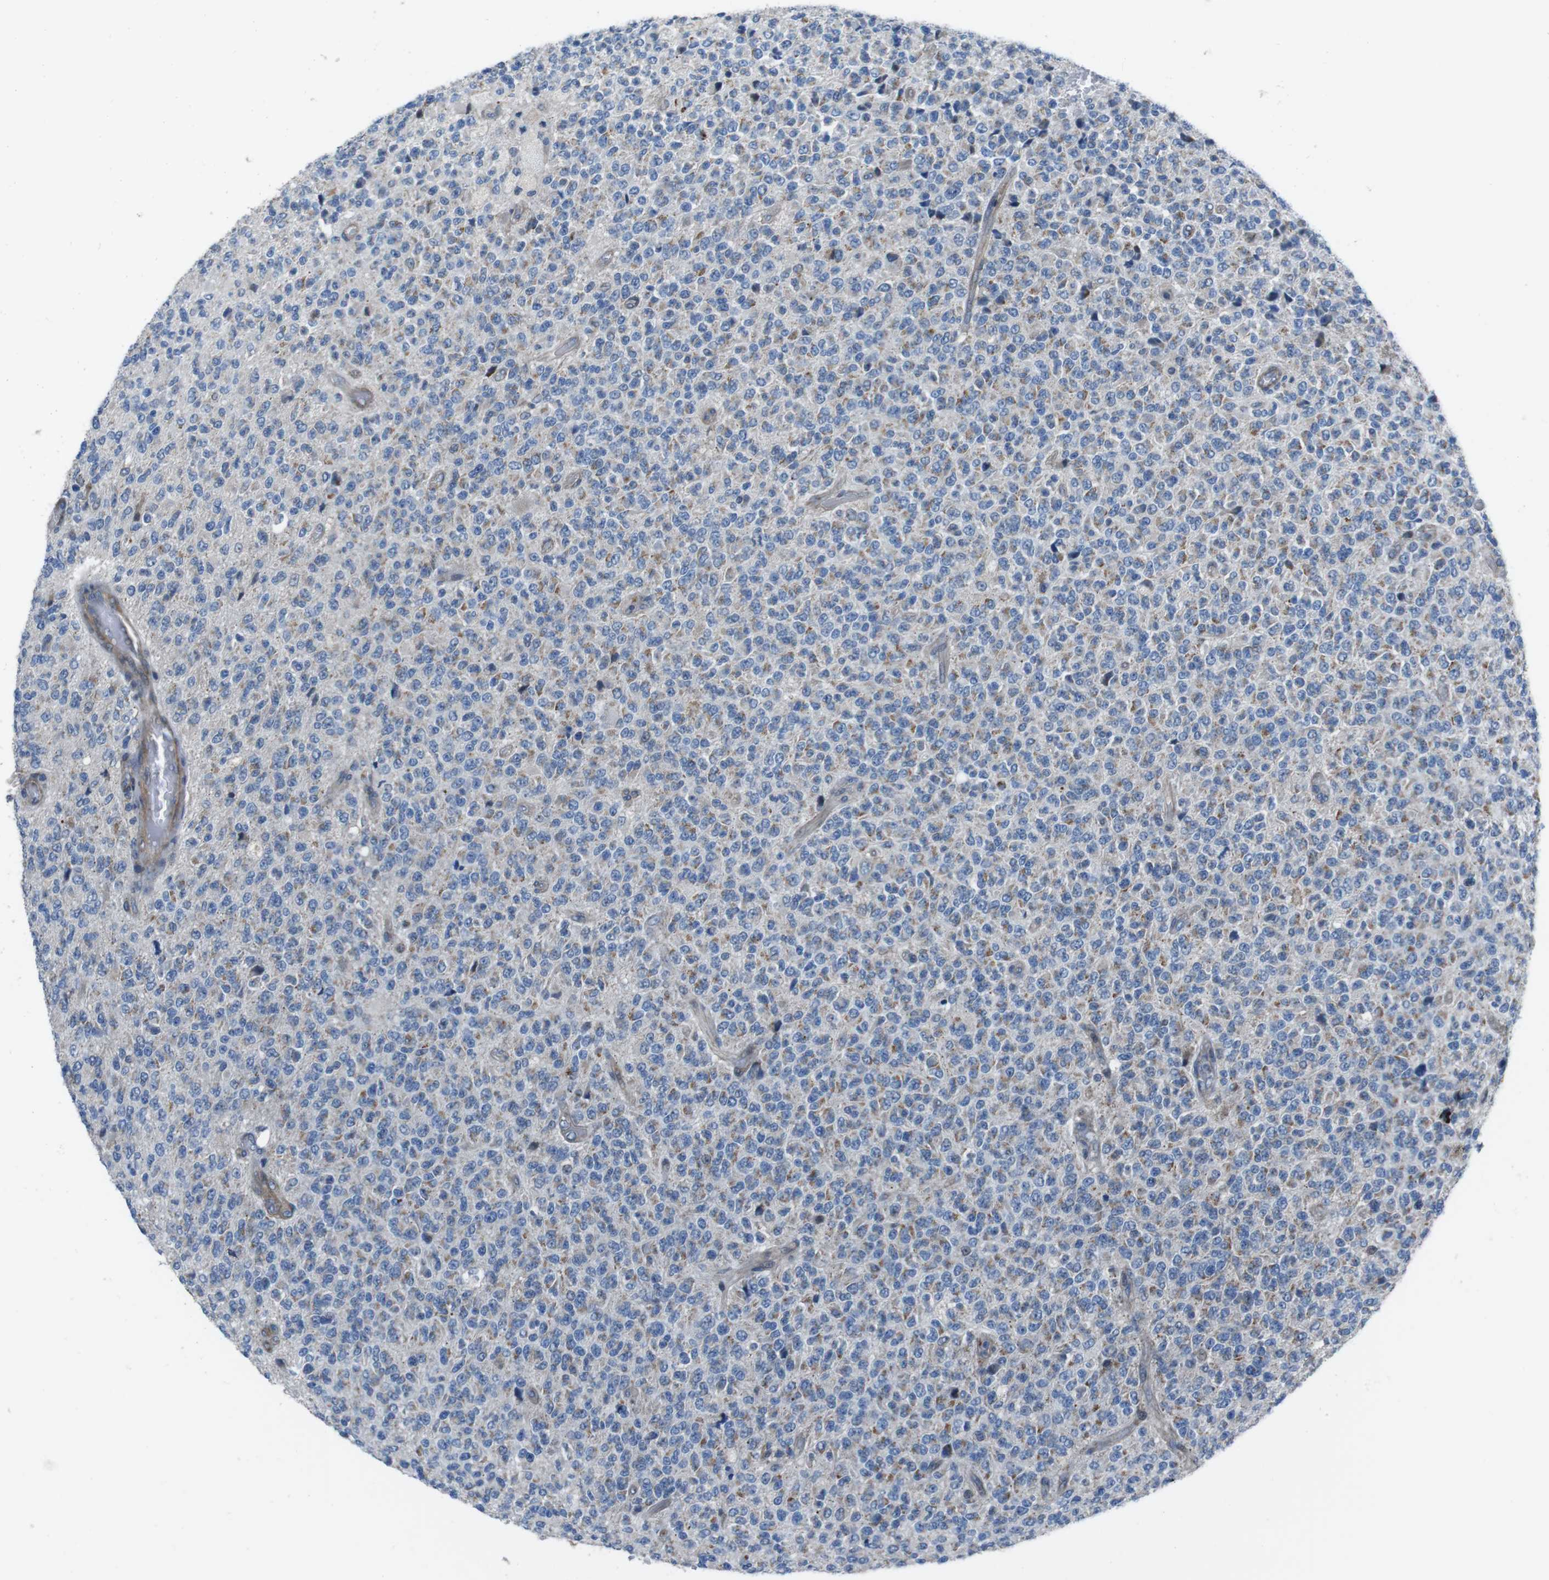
{"staining": {"intensity": "moderate", "quantity": "<25%", "location": "cytoplasmic/membranous"}, "tissue": "glioma", "cell_type": "Tumor cells", "image_type": "cancer", "snomed": [{"axis": "morphology", "description": "Glioma, malignant, High grade"}, {"axis": "topography", "description": "pancreas cauda"}], "caption": "An image showing moderate cytoplasmic/membranous positivity in approximately <25% of tumor cells in glioma, as visualized by brown immunohistochemical staining.", "gene": "FAM174B", "patient": {"sex": "male", "age": 60}}